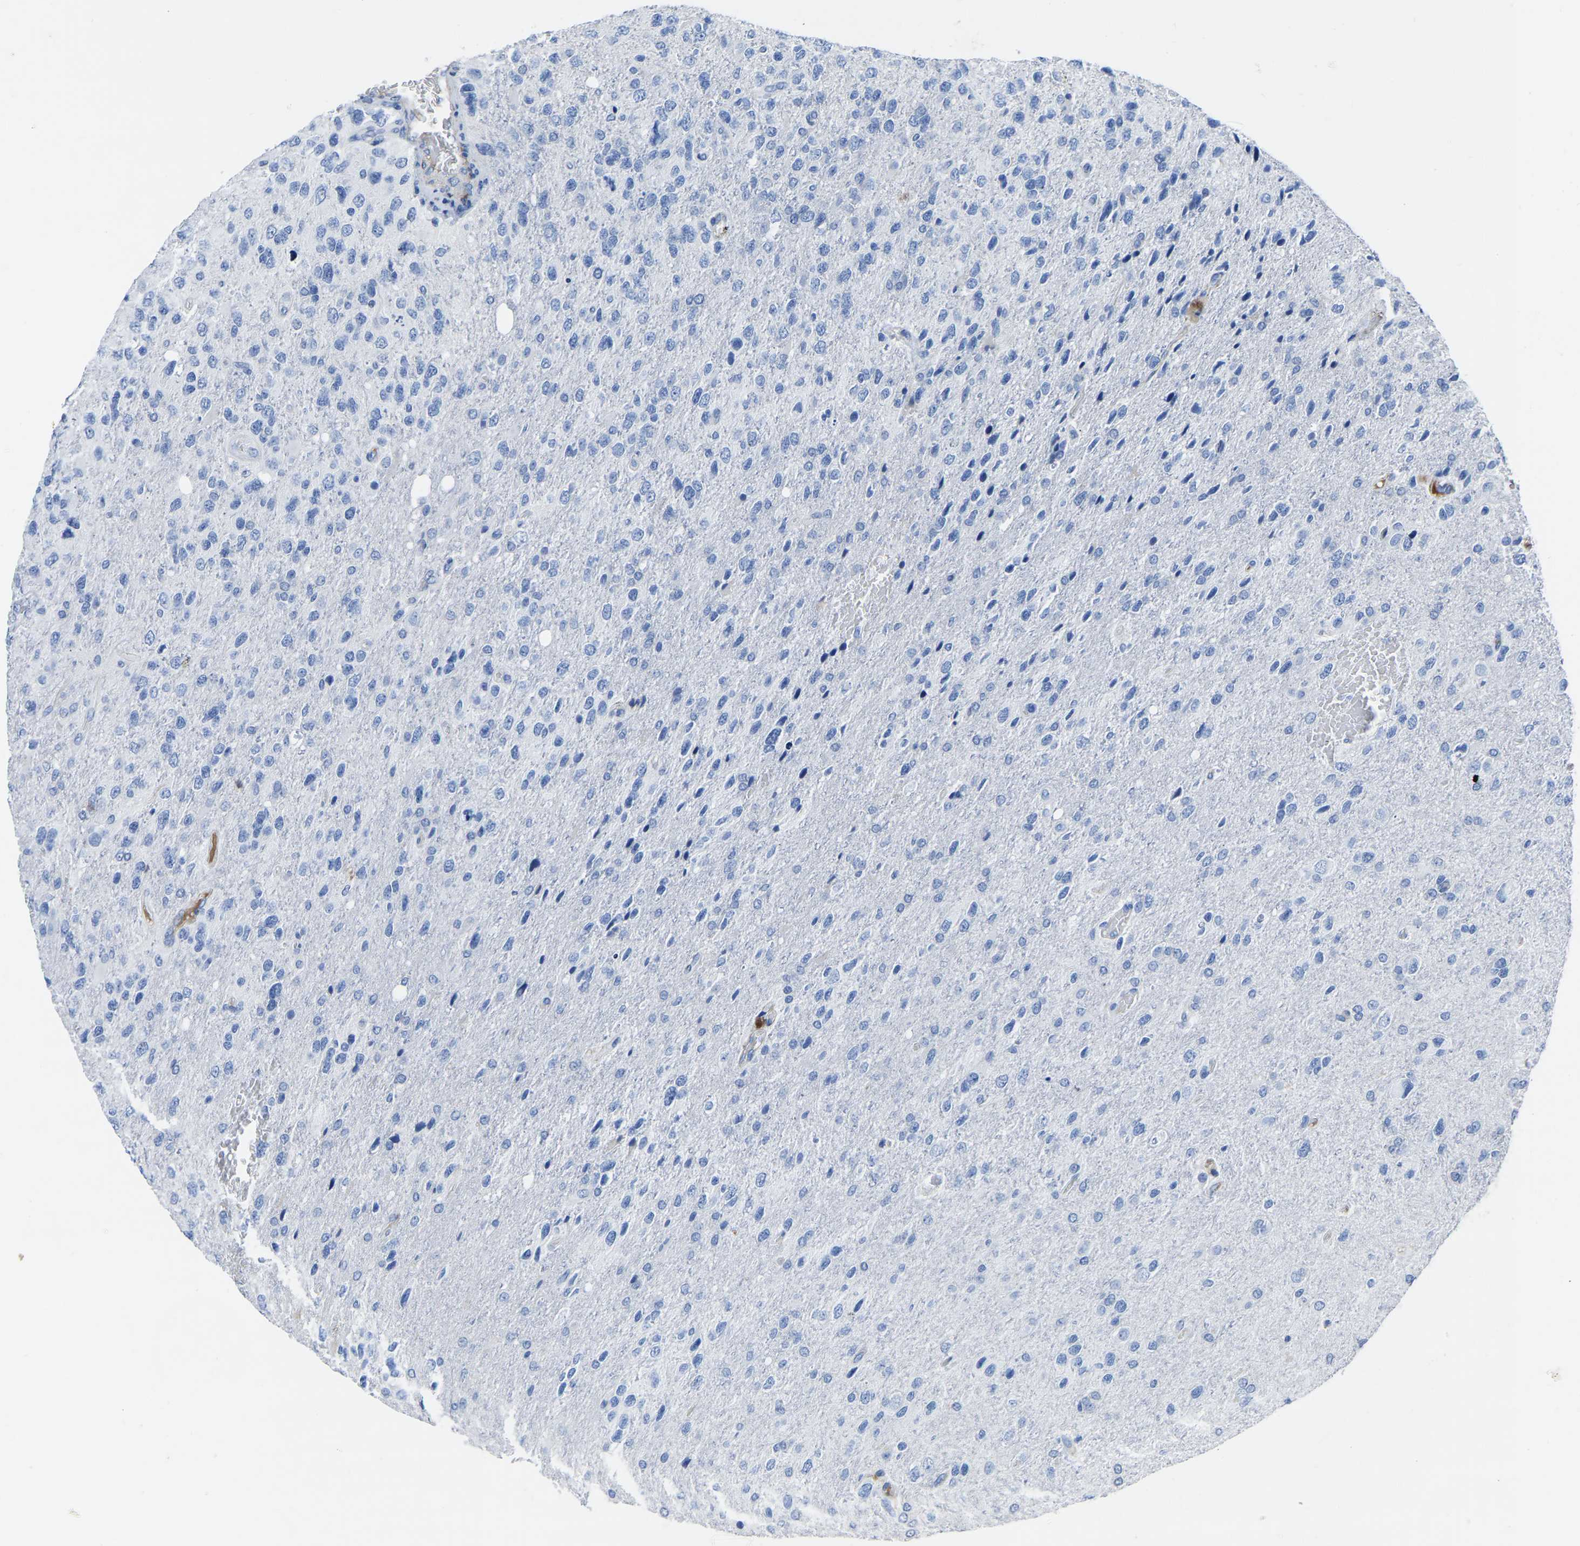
{"staining": {"intensity": "negative", "quantity": "none", "location": "none"}, "tissue": "glioma", "cell_type": "Tumor cells", "image_type": "cancer", "snomed": [{"axis": "morphology", "description": "Glioma, malignant, High grade"}, {"axis": "topography", "description": "Brain"}], "caption": "Tumor cells show no significant protein staining in malignant glioma (high-grade). The staining is performed using DAB brown chromogen with nuclei counter-stained in using hematoxylin.", "gene": "SLC45A3", "patient": {"sex": "female", "age": 58}}